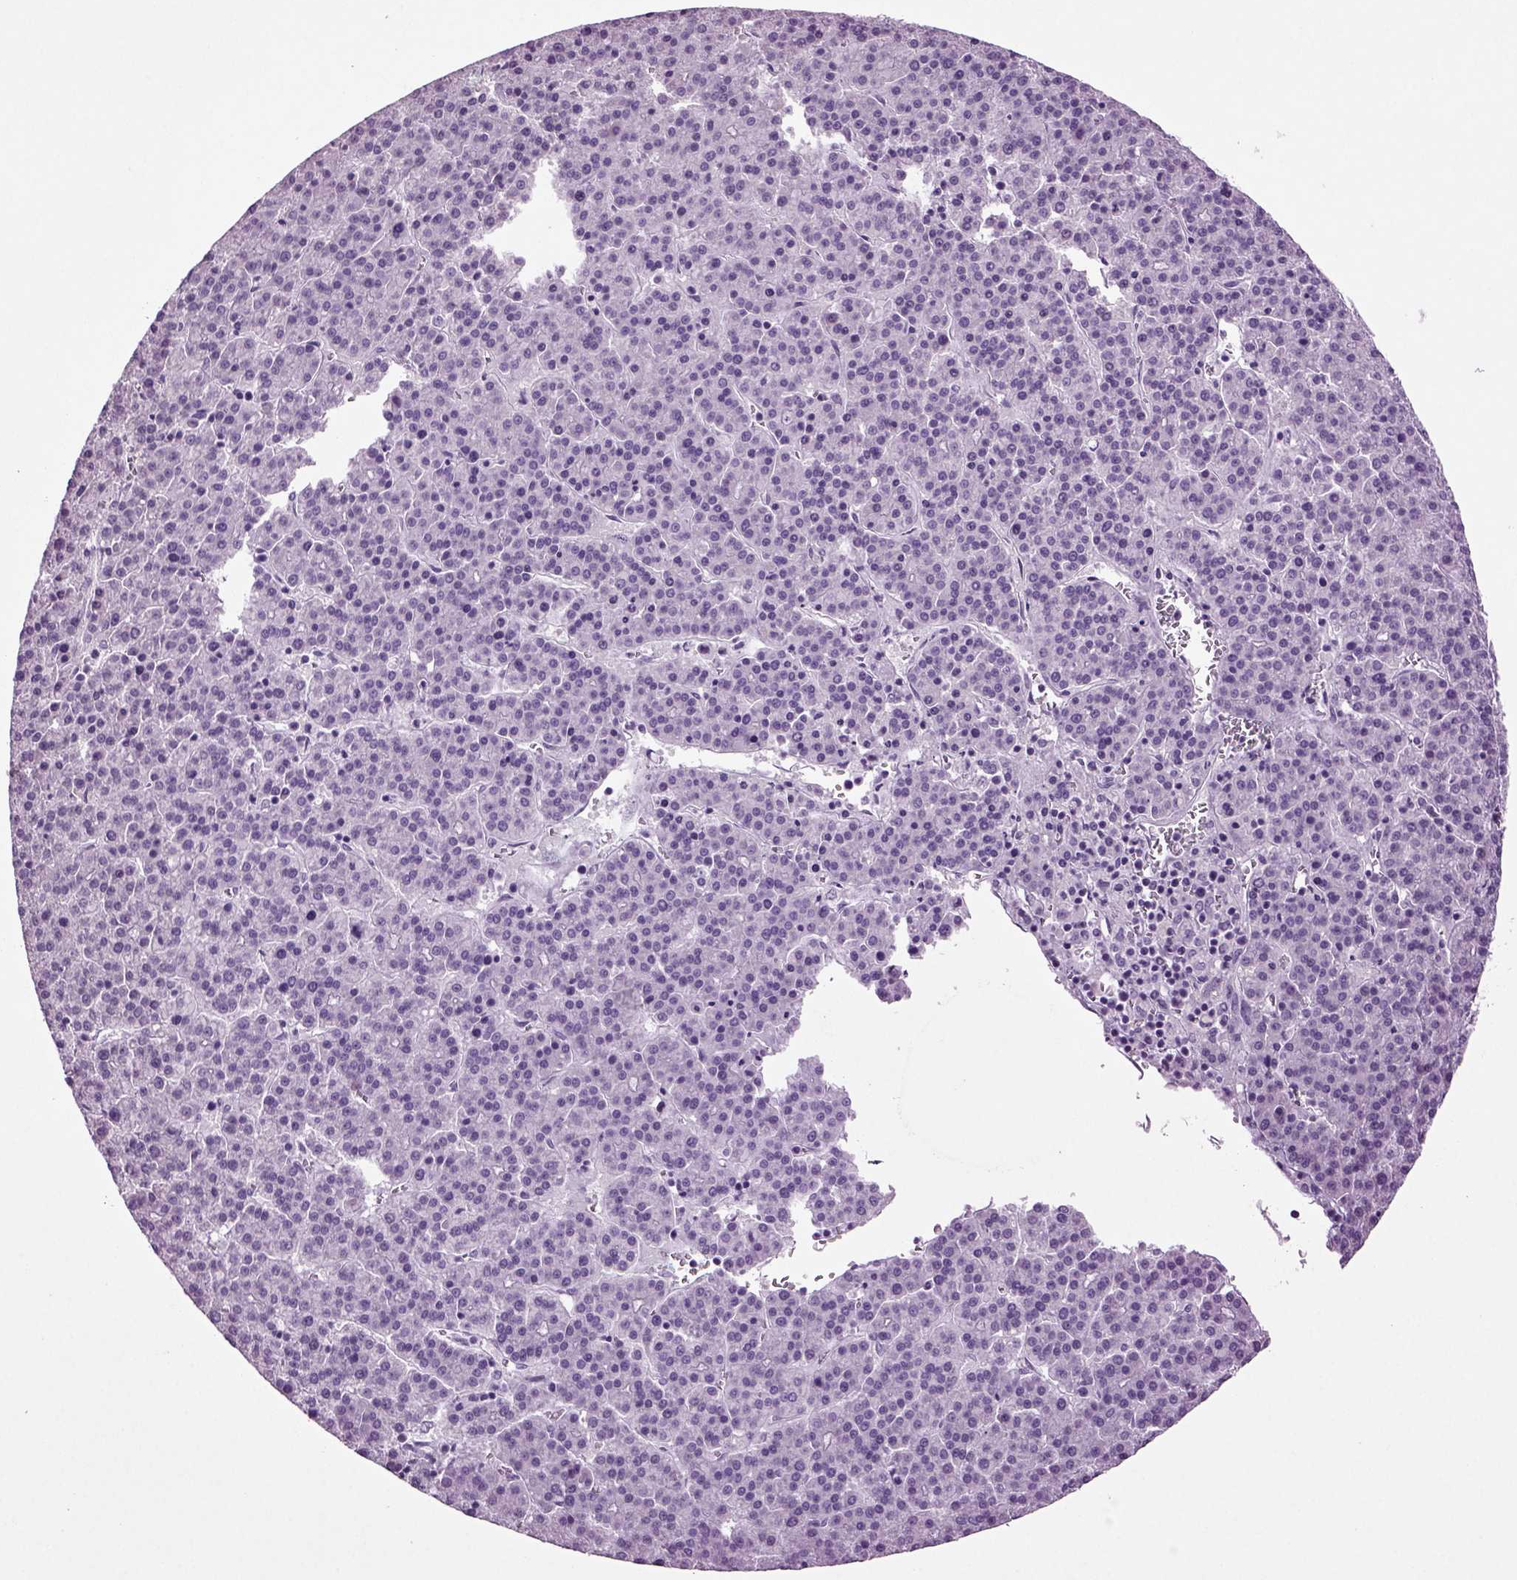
{"staining": {"intensity": "negative", "quantity": "none", "location": "none"}, "tissue": "liver cancer", "cell_type": "Tumor cells", "image_type": "cancer", "snomed": [{"axis": "morphology", "description": "Carcinoma, Hepatocellular, NOS"}, {"axis": "topography", "description": "Liver"}], "caption": "Immunohistochemistry (IHC) micrograph of neoplastic tissue: liver cancer stained with DAB (3,3'-diaminobenzidine) displays no significant protein positivity in tumor cells. (DAB immunohistochemistry with hematoxylin counter stain).", "gene": "SLC17A6", "patient": {"sex": "female", "age": 58}}